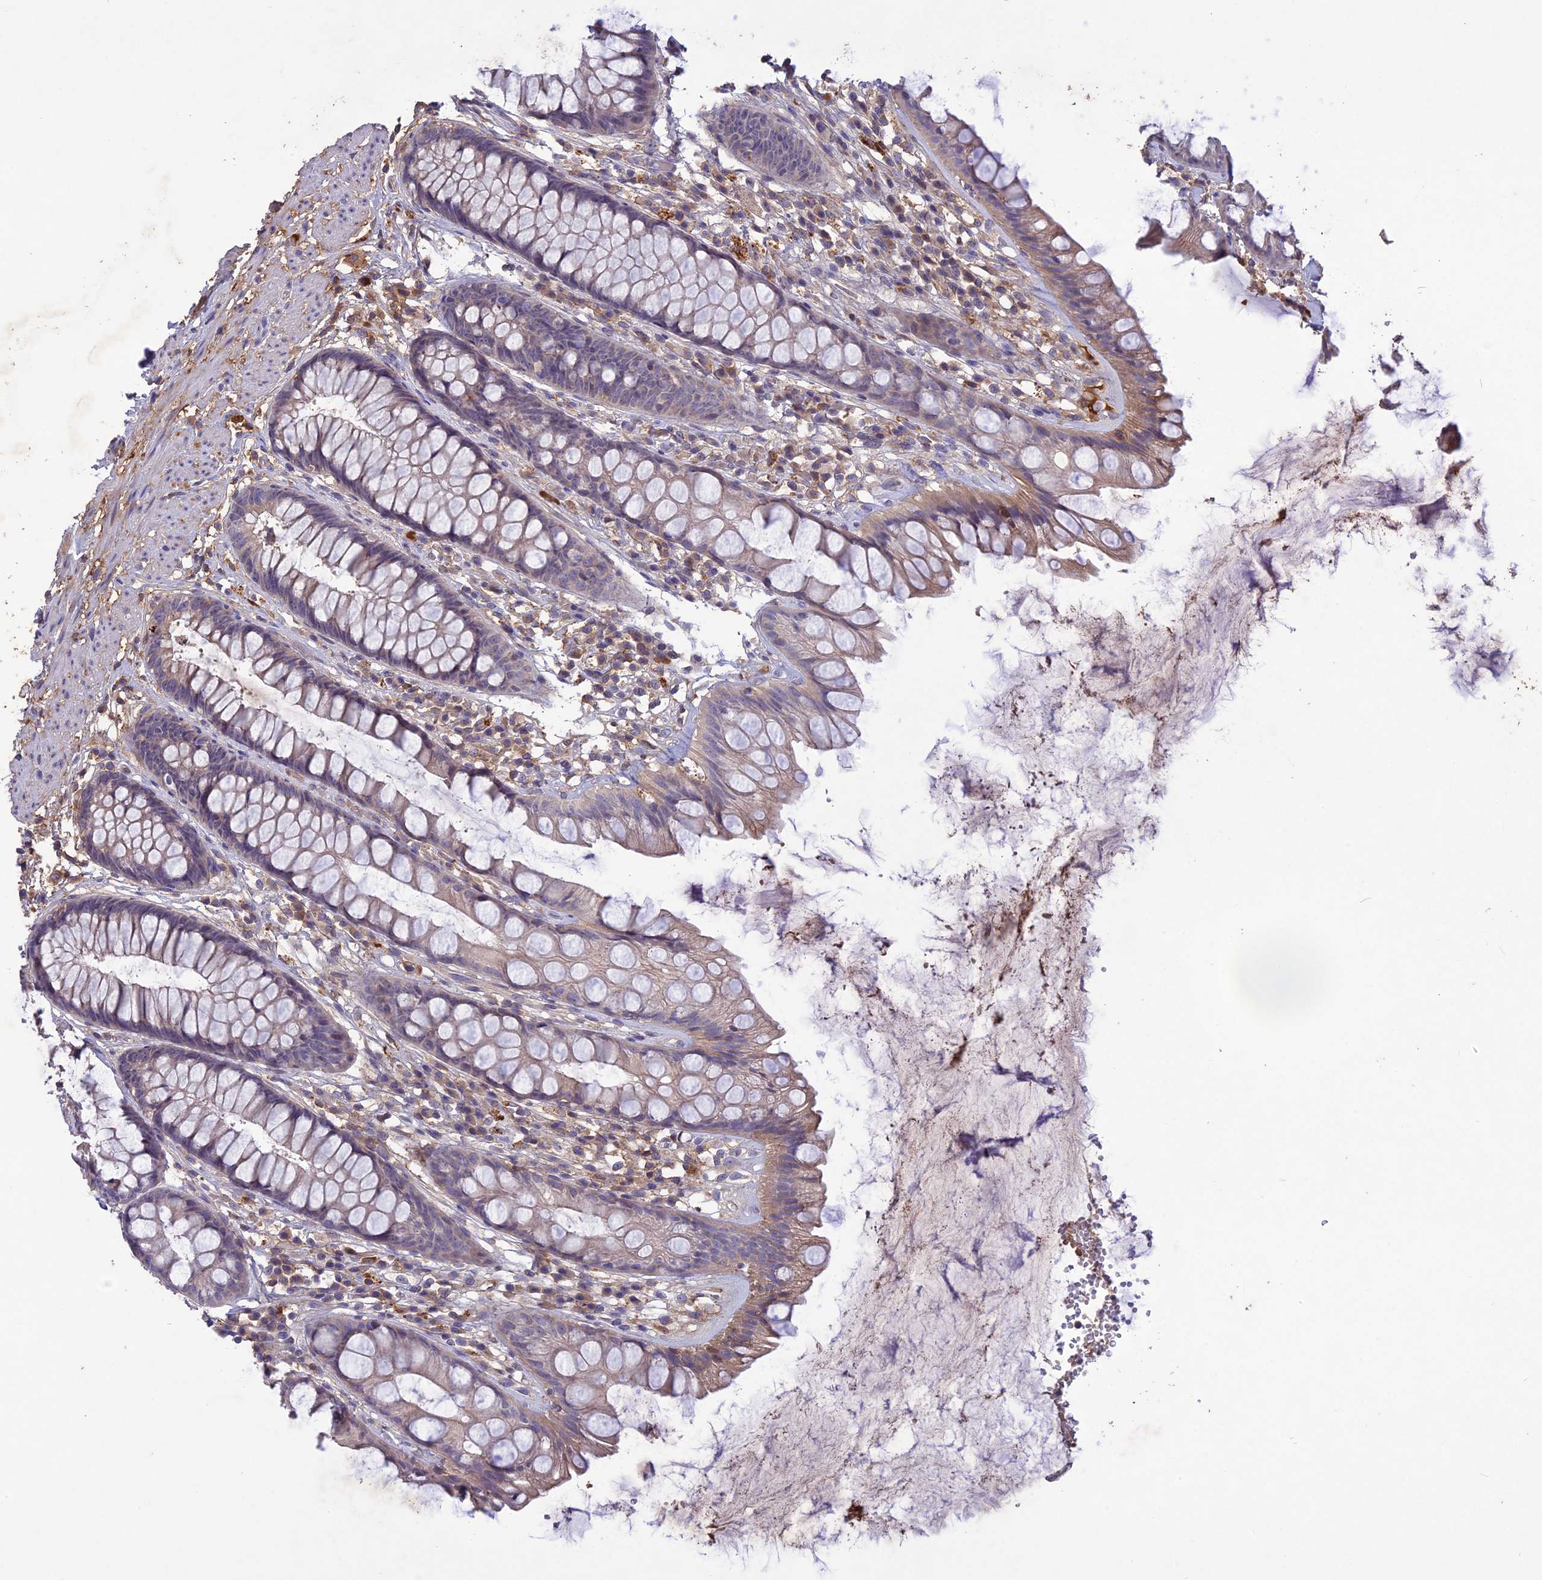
{"staining": {"intensity": "moderate", "quantity": "<25%", "location": "cytoplasmic/membranous"}, "tissue": "rectum", "cell_type": "Glandular cells", "image_type": "normal", "snomed": [{"axis": "morphology", "description": "Normal tissue, NOS"}, {"axis": "topography", "description": "Rectum"}], "caption": "A brown stain shows moderate cytoplasmic/membranous staining of a protein in glandular cells of unremarkable human rectum. Nuclei are stained in blue.", "gene": "ADO", "patient": {"sex": "male", "age": 74}}